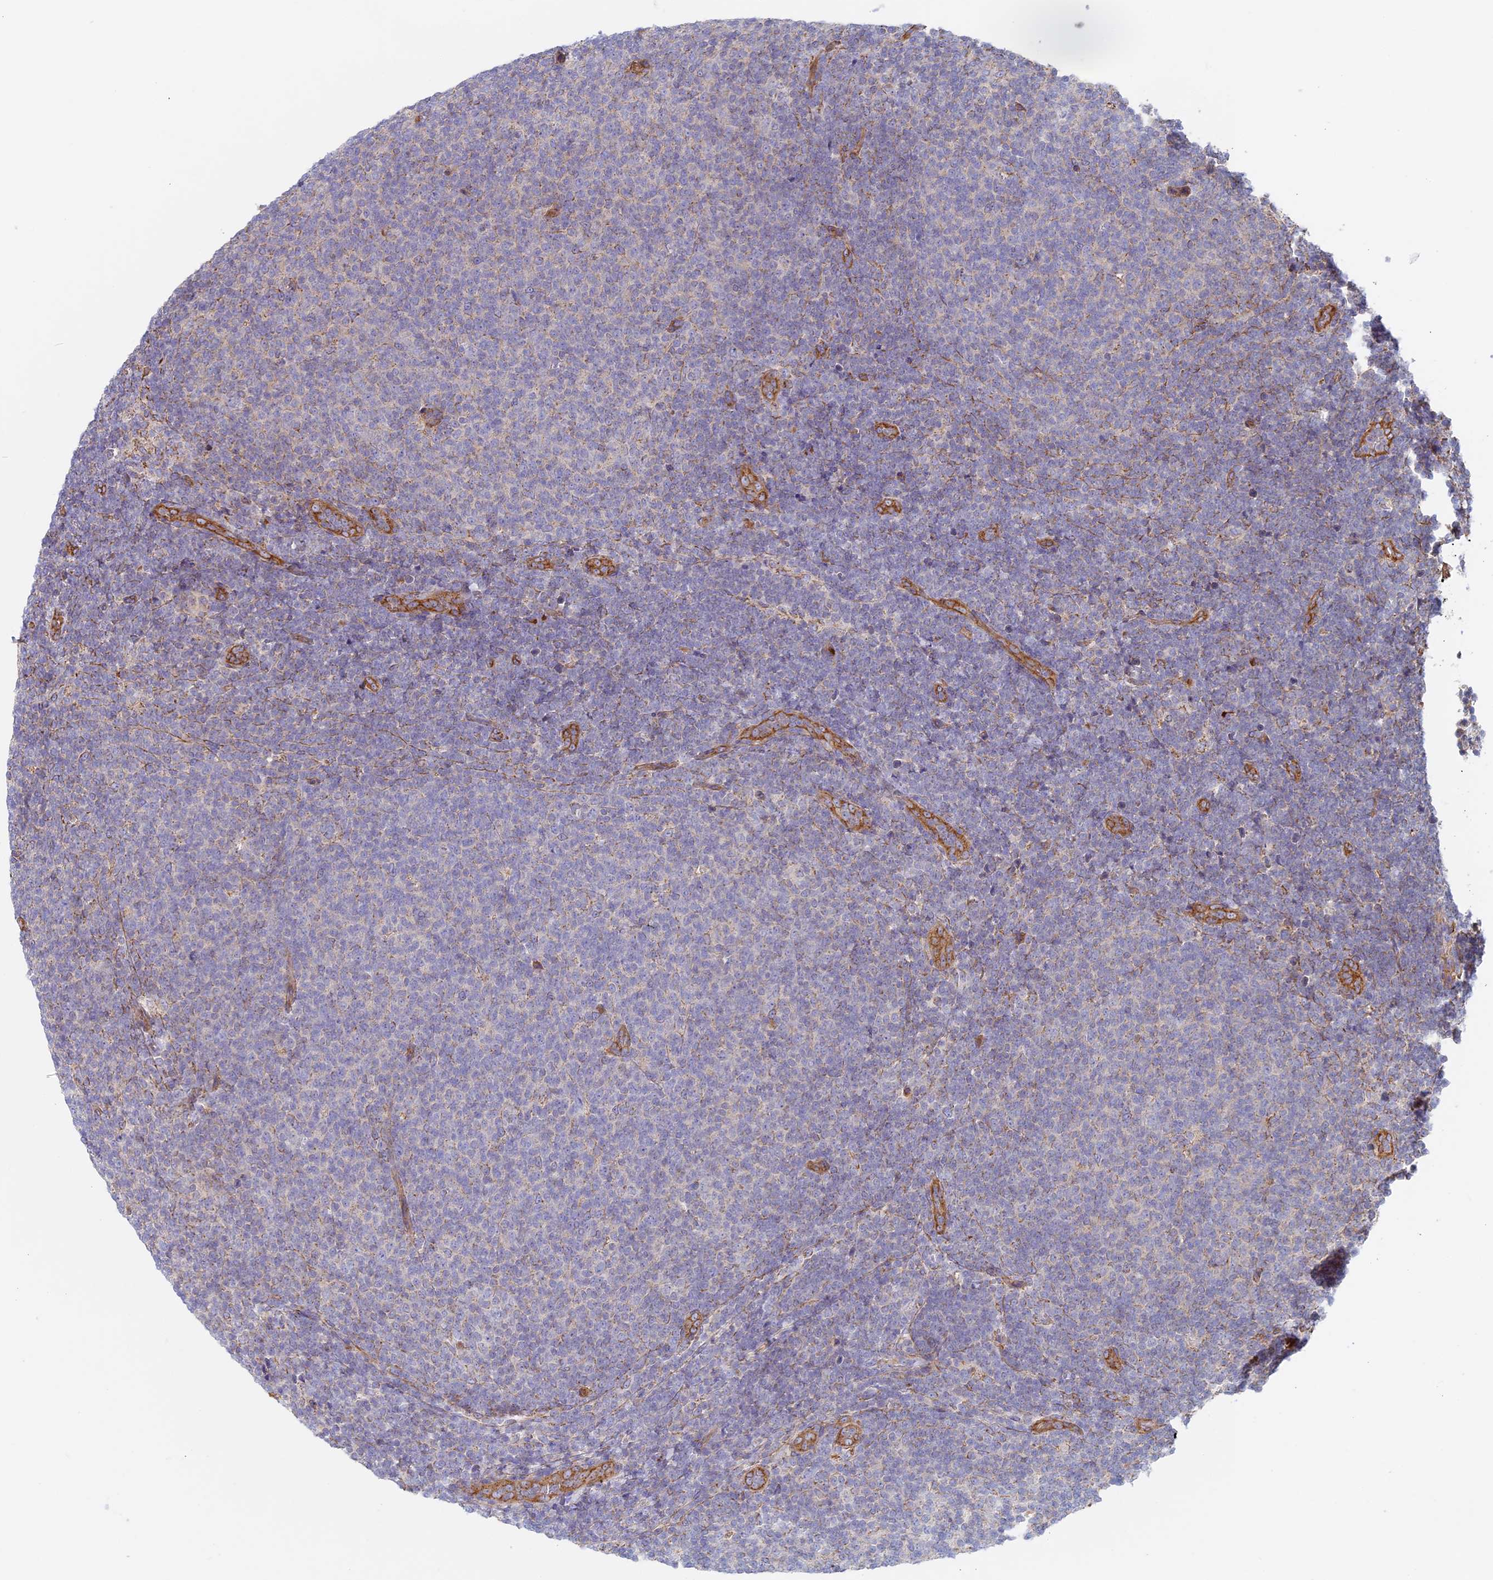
{"staining": {"intensity": "negative", "quantity": "none", "location": "none"}, "tissue": "lymphoma", "cell_type": "Tumor cells", "image_type": "cancer", "snomed": [{"axis": "morphology", "description": "Malignant lymphoma, non-Hodgkin's type, Low grade"}, {"axis": "topography", "description": "Lymph node"}], "caption": "Image shows no protein expression in tumor cells of low-grade malignant lymphoma, non-Hodgkin's type tissue.", "gene": "DDA1", "patient": {"sex": "male", "age": 66}}